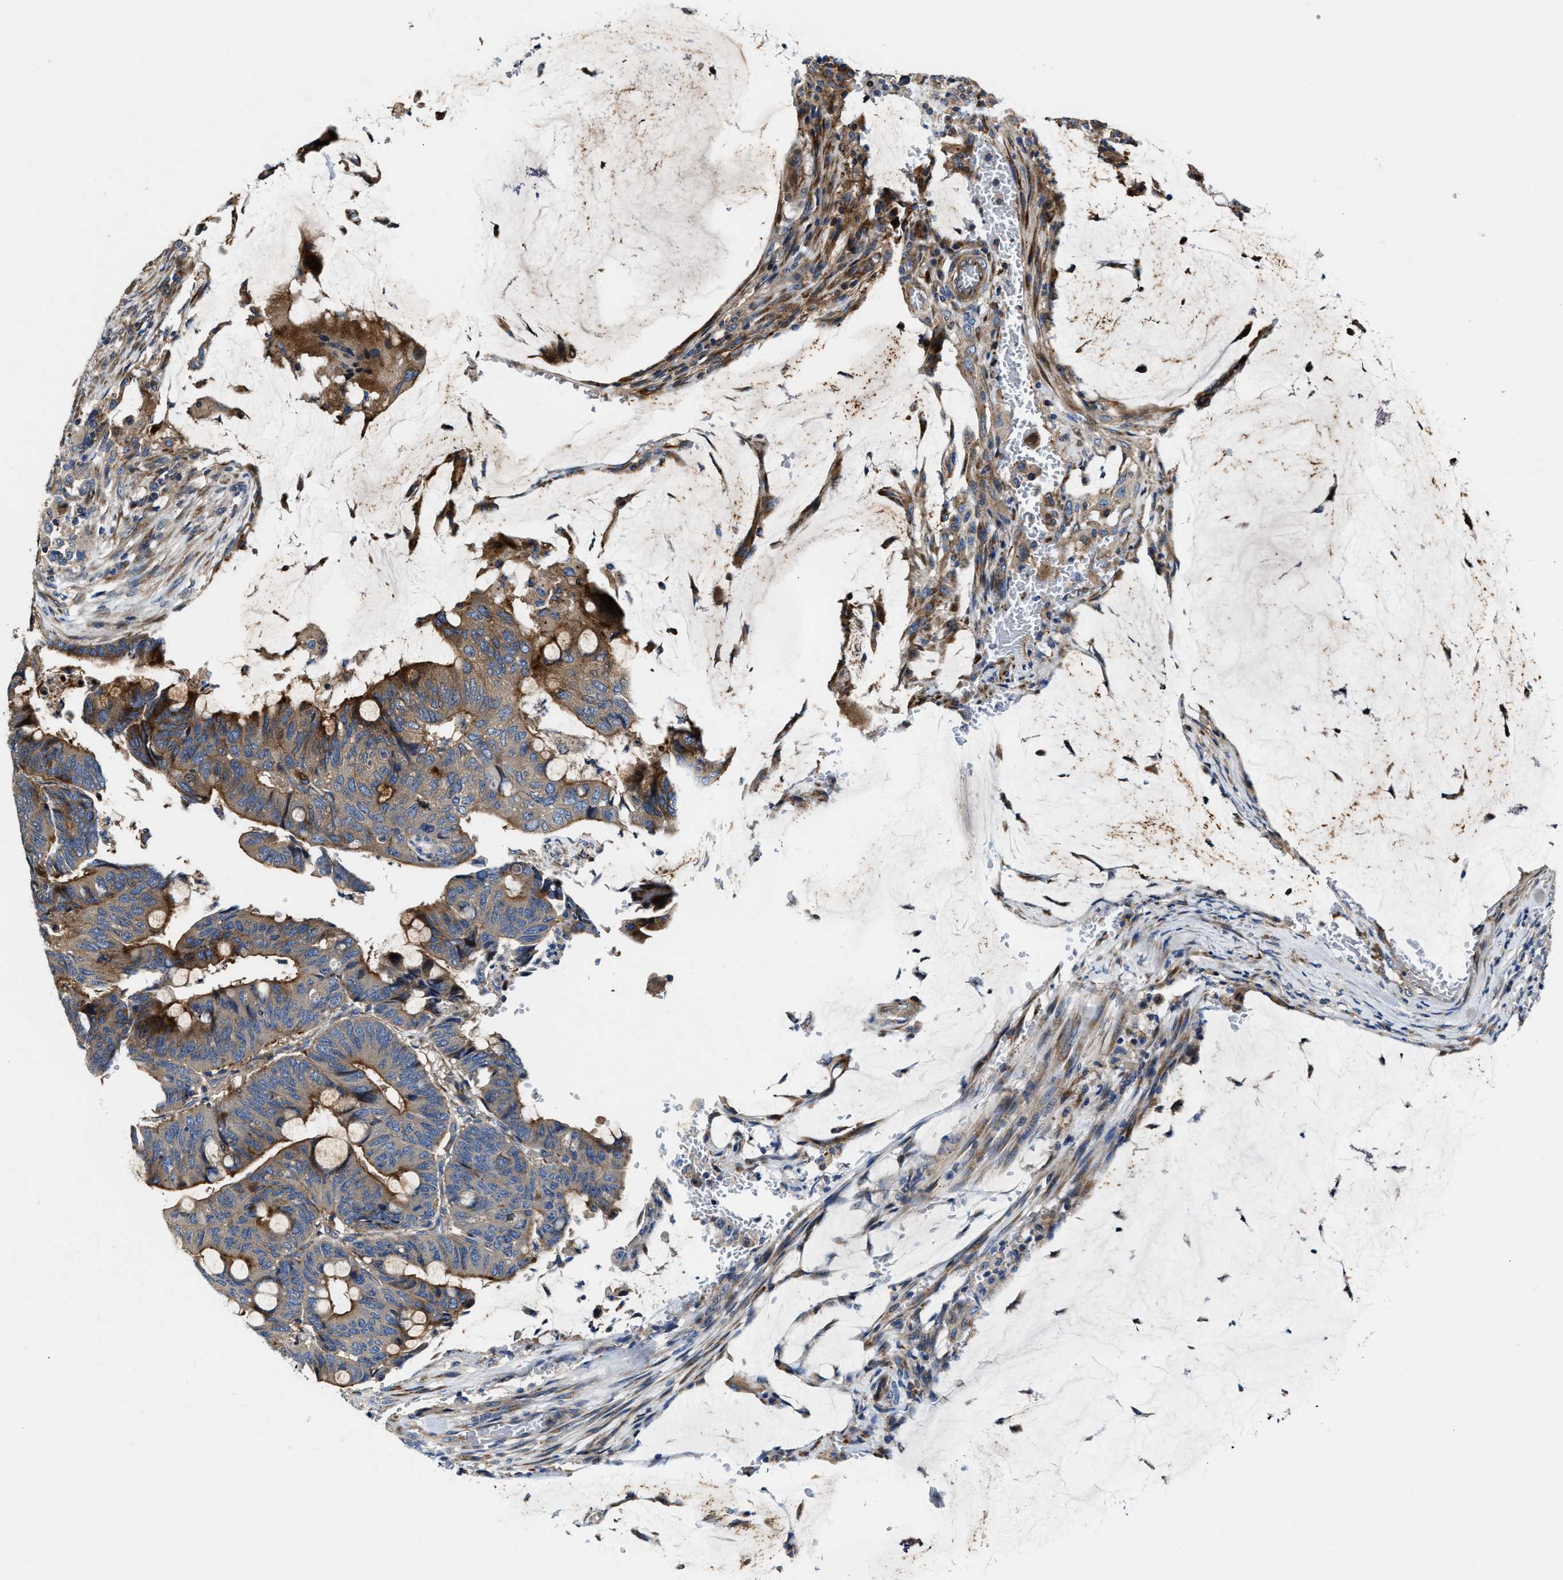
{"staining": {"intensity": "moderate", "quantity": ">75%", "location": "cytoplasmic/membranous"}, "tissue": "colorectal cancer", "cell_type": "Tumor cells", "image_type": "cancer", "snomed": [{"axis": "morphology", "description": "Normal tissue, NOS"}, {"axis": "morphology", "description": "Adenocarcinoma, NOS"}, {"axis": "topography", "description": "Rectum"}, {"axis": "topography", "description": "Peripheral nerve tissue"}], "caption": "This is an image of IHC staining of colorectal cancer (adenocarcinoma), which shows moderate positivity in the cytoplasmic/membranous of tumor cells.", "gene": "PTAR1", "patient": {"sex": "male", "age": 92}}